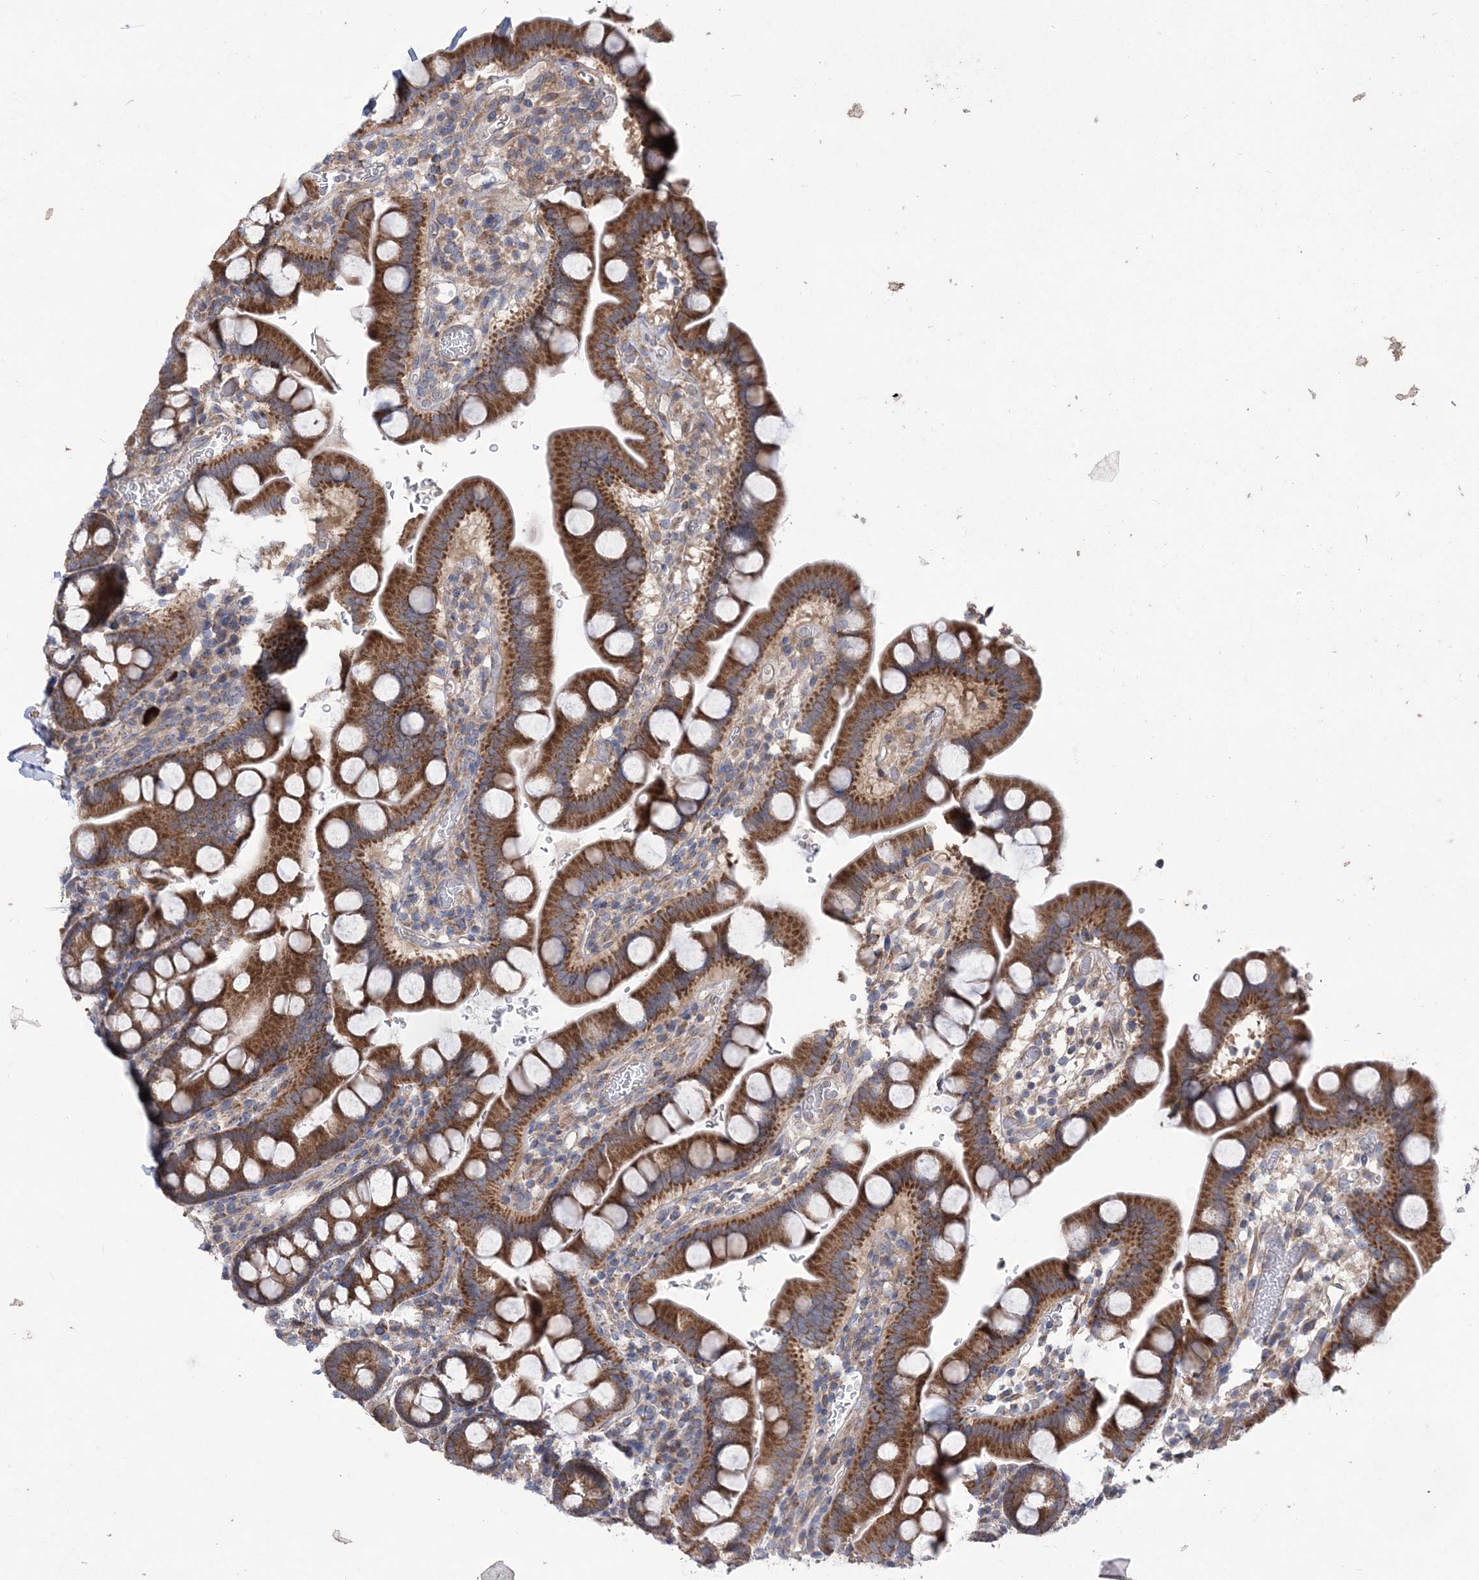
{"staining": {"intensity": "strong", "quantity": ">75%", "location": "cytoplasmic/membranous"}, "tissue": "small intestine", "cell_type": "Glandular cells", "image_type": "normal", "snomed": [{"axis": "morphology", "description": "Normal tissue, NOS"}, {"axis": "topography", "description": "Stomach, upper"}, {"axis": "topography", "description": "Stomach, lower"}, {"axis": "topography", "description": "Small intestine"}], "caption": "IHC histopathology image of unremarkable human small intestine stained for a protein (brown), which reveals high levels of strong cytoplasmic/membranous staining in about >75% of glandular cells.", "gene": "MTRF1L", "patient": {"sex": "male", "age": 68}}